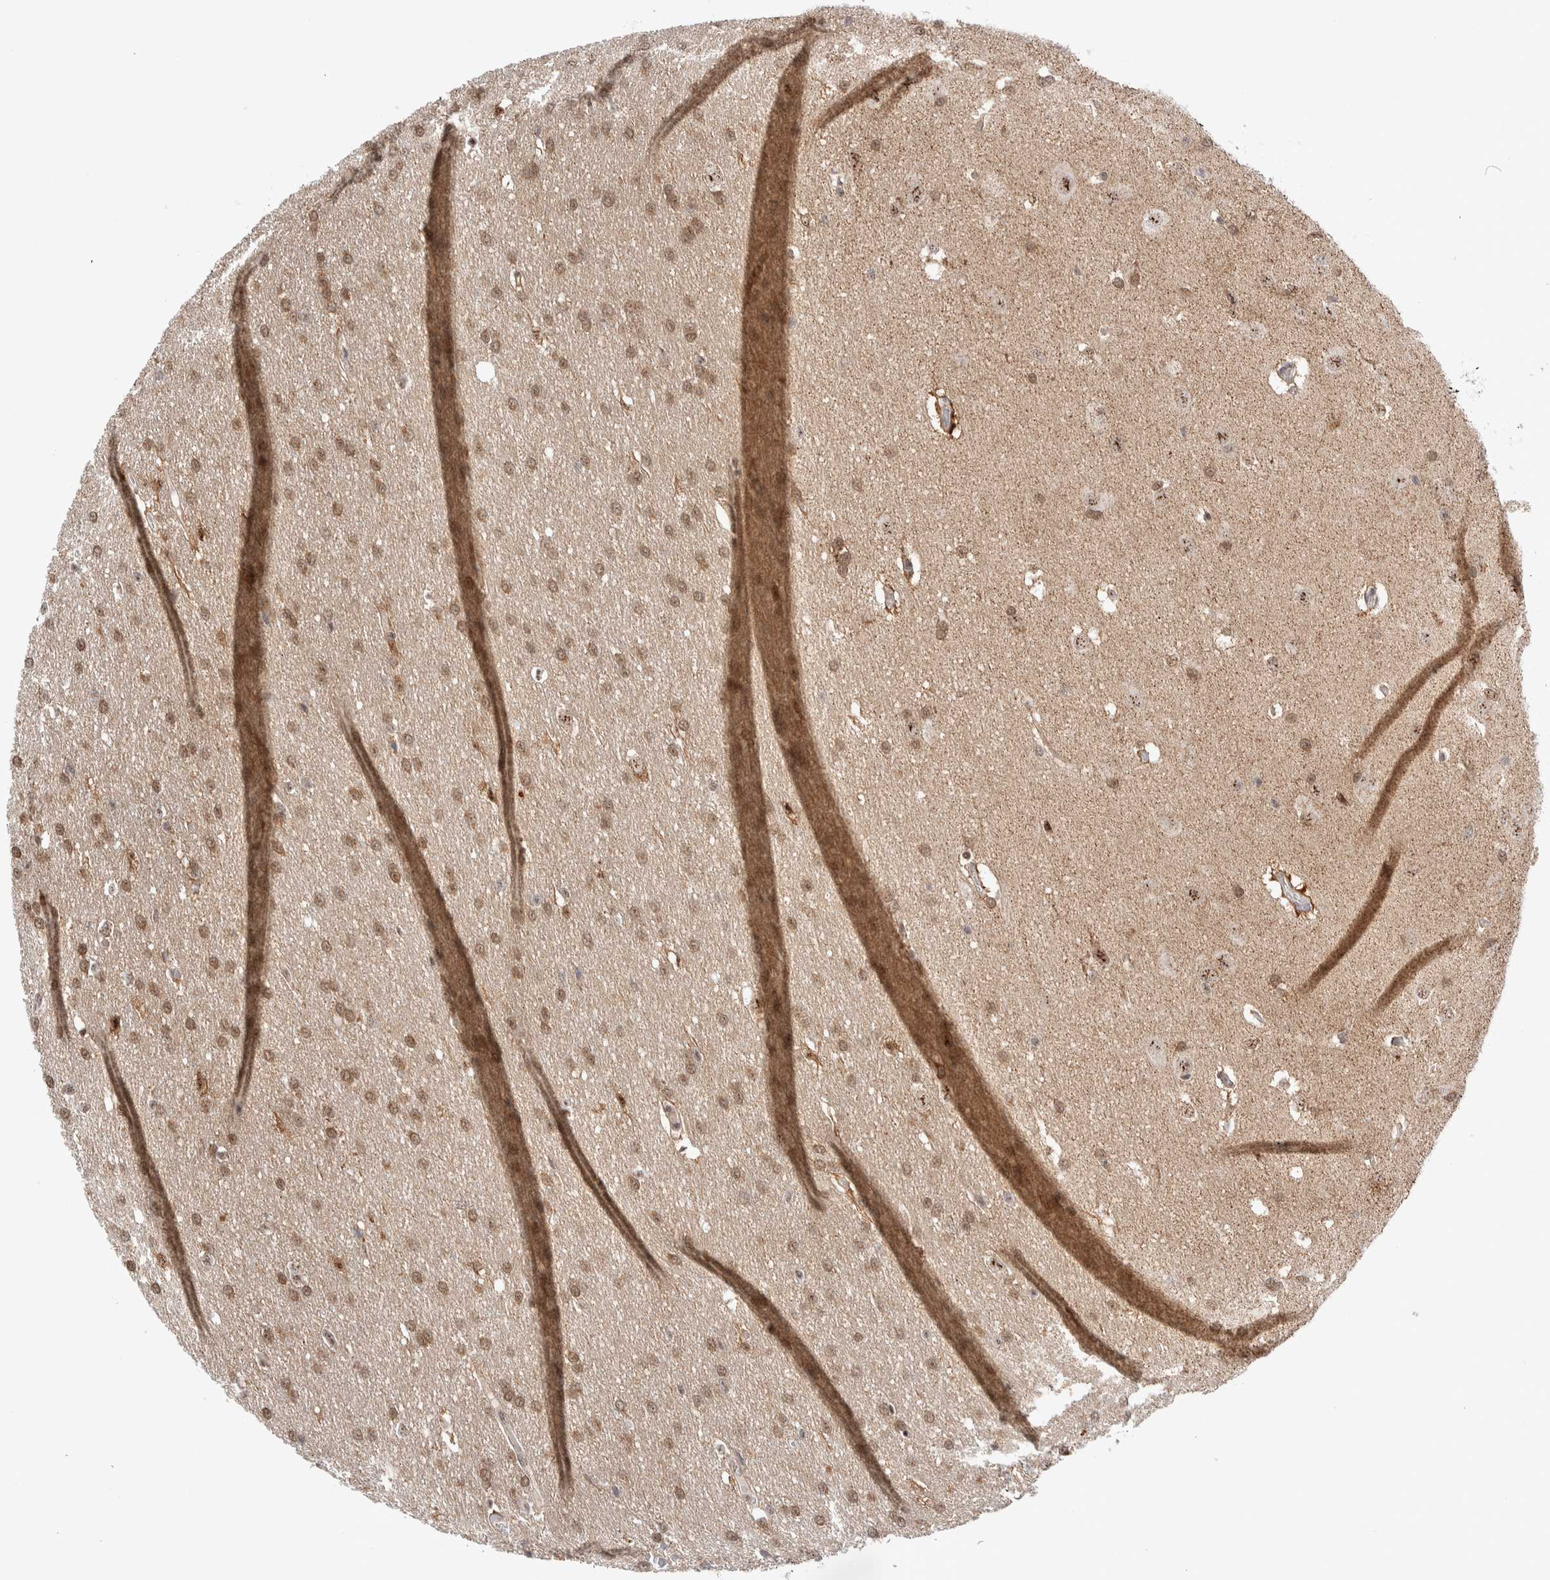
{"staining": {"intensity": "moderate", "quantity": ">75%", "location": "nuclear"}, "tissue": "glioma", "cell_type": "Tumor cells", "image_type": "cancer", "snomed": [{"axis": "morphology", "description": "Glioma, malignant, Low grade"}, {"axis": "topography", "description": "Brain"}], "caption": "Protein staining of glioma tissue reveals moderate nuclear expression in about >75% of tumor cells.", "gene": "ZNF695", "patient": {"sex": "female", "age": 37}}